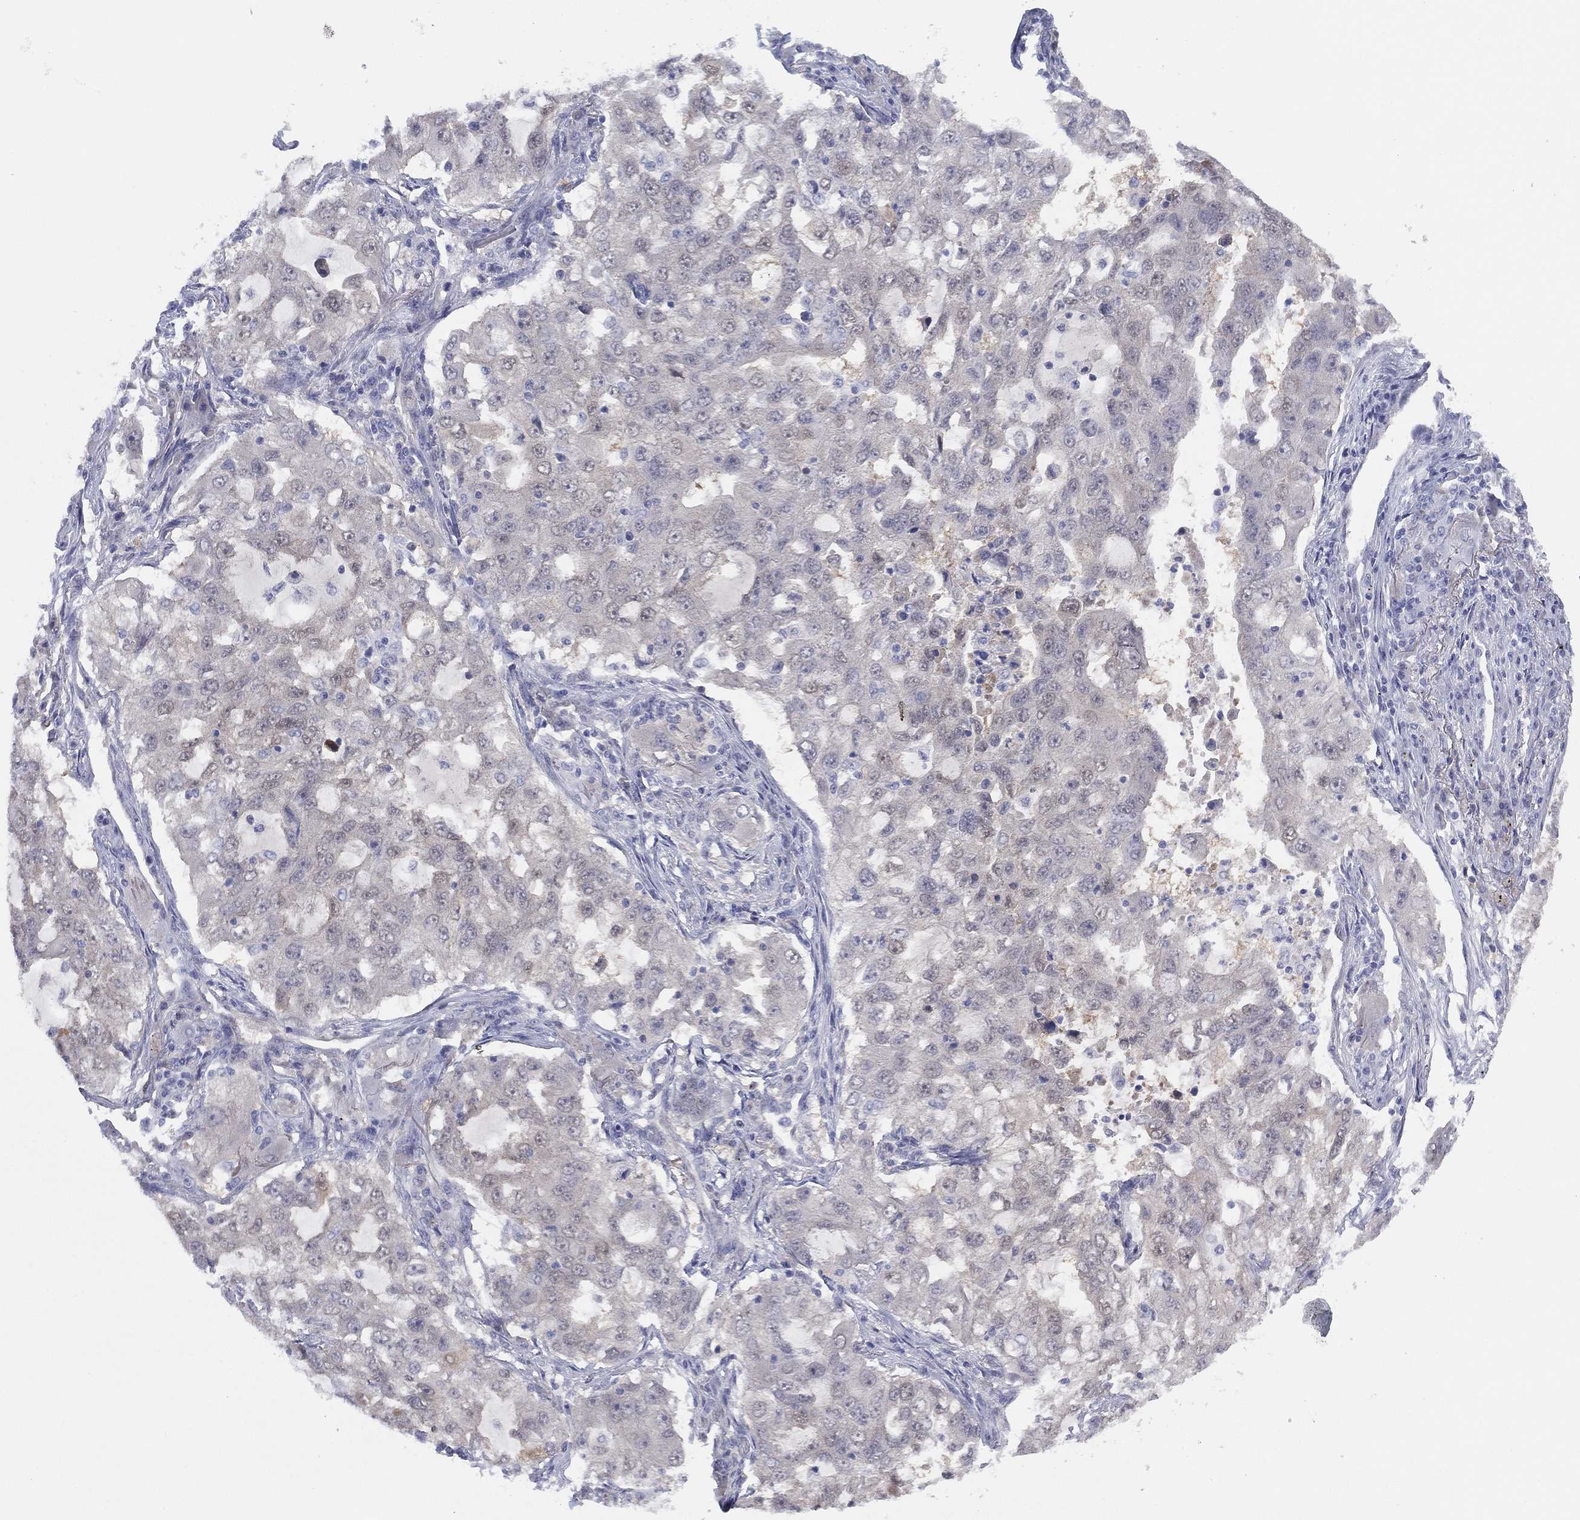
{"staining": {"intensity": "weak", "quantity": "<25%", "location": "cytoplasmic/membranous"}, "tissue": "lung cancer", "cell_type": "Tumor cells", "image_type": "cancer", "snomed": [{"axis": "morphology", "description": "Adenocarcinoma, NOS"}, {"axis": "topography", "description": "Lung"}], "caption": "An image of lung adenocarcinoma stained for a protein reveals no brown staining in tumor cells.", "gene": "DDAH1", "patient": {"sex": "female", "age": 61}}